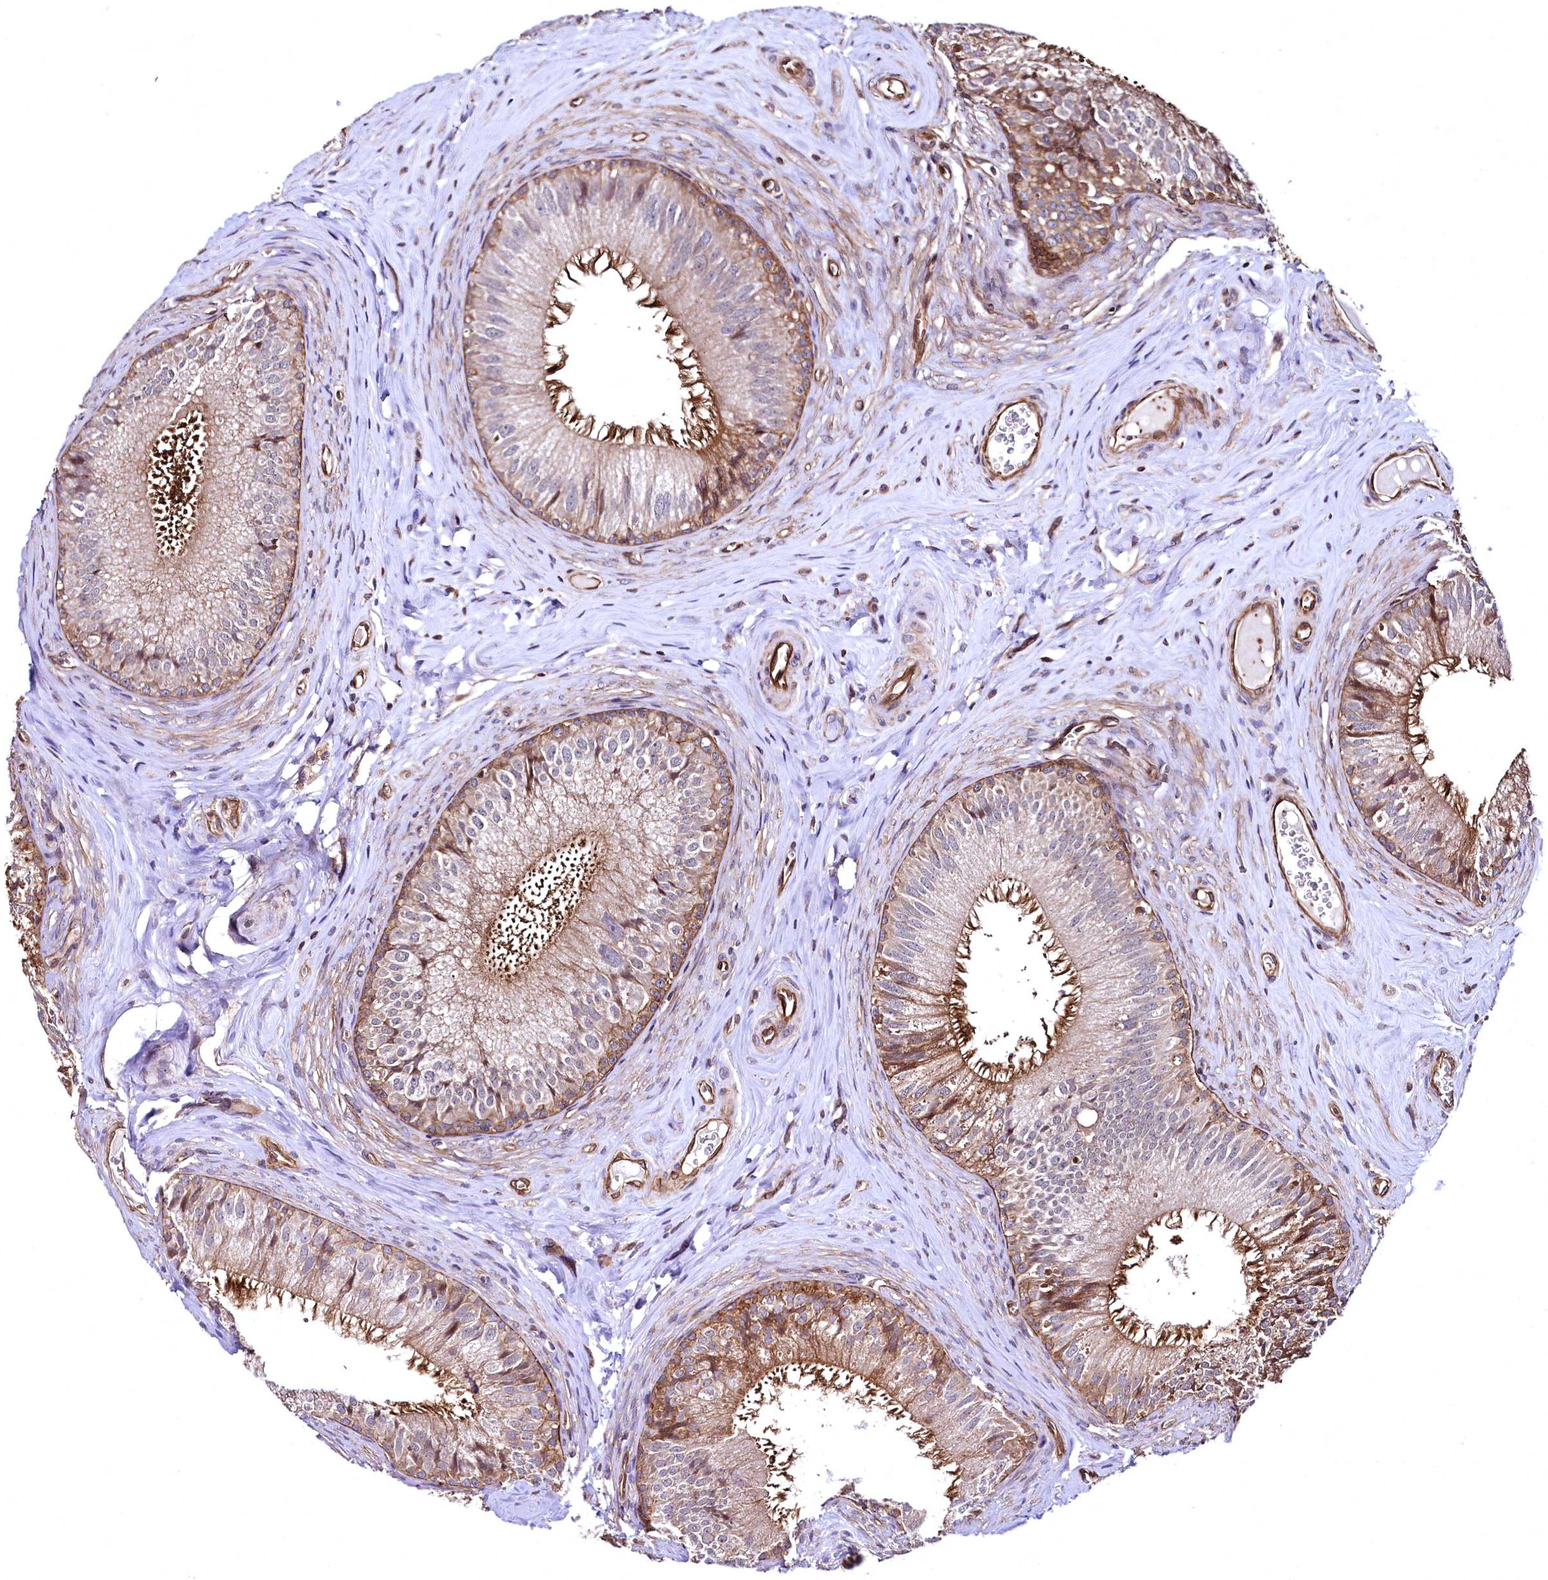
{"staining": {"intensity": "strong", "quantity": ">75%", "location": "cytoplasmic/membranous"}, "tissue": "epididymis", "cell_type": "Glandular cells", "image_type": "normal", "snomed": [{"axis": "morphology", "description": "Normal tissue, NOS"}, {"axis": "topography", "description": "Epididymis"}], "caption": "Immunohistochemistry (DAB) staining of benign epididymis shows strong cytoplasmic/membranous protein positivity in about >75% of glandular cells. The staining is performed using DAB brown chromogen to label protein expression. The nuclei are counter-stained blue using hematoxylin.", "gene": "SVIP", "patient": {"sex": "male", "age": 46}}